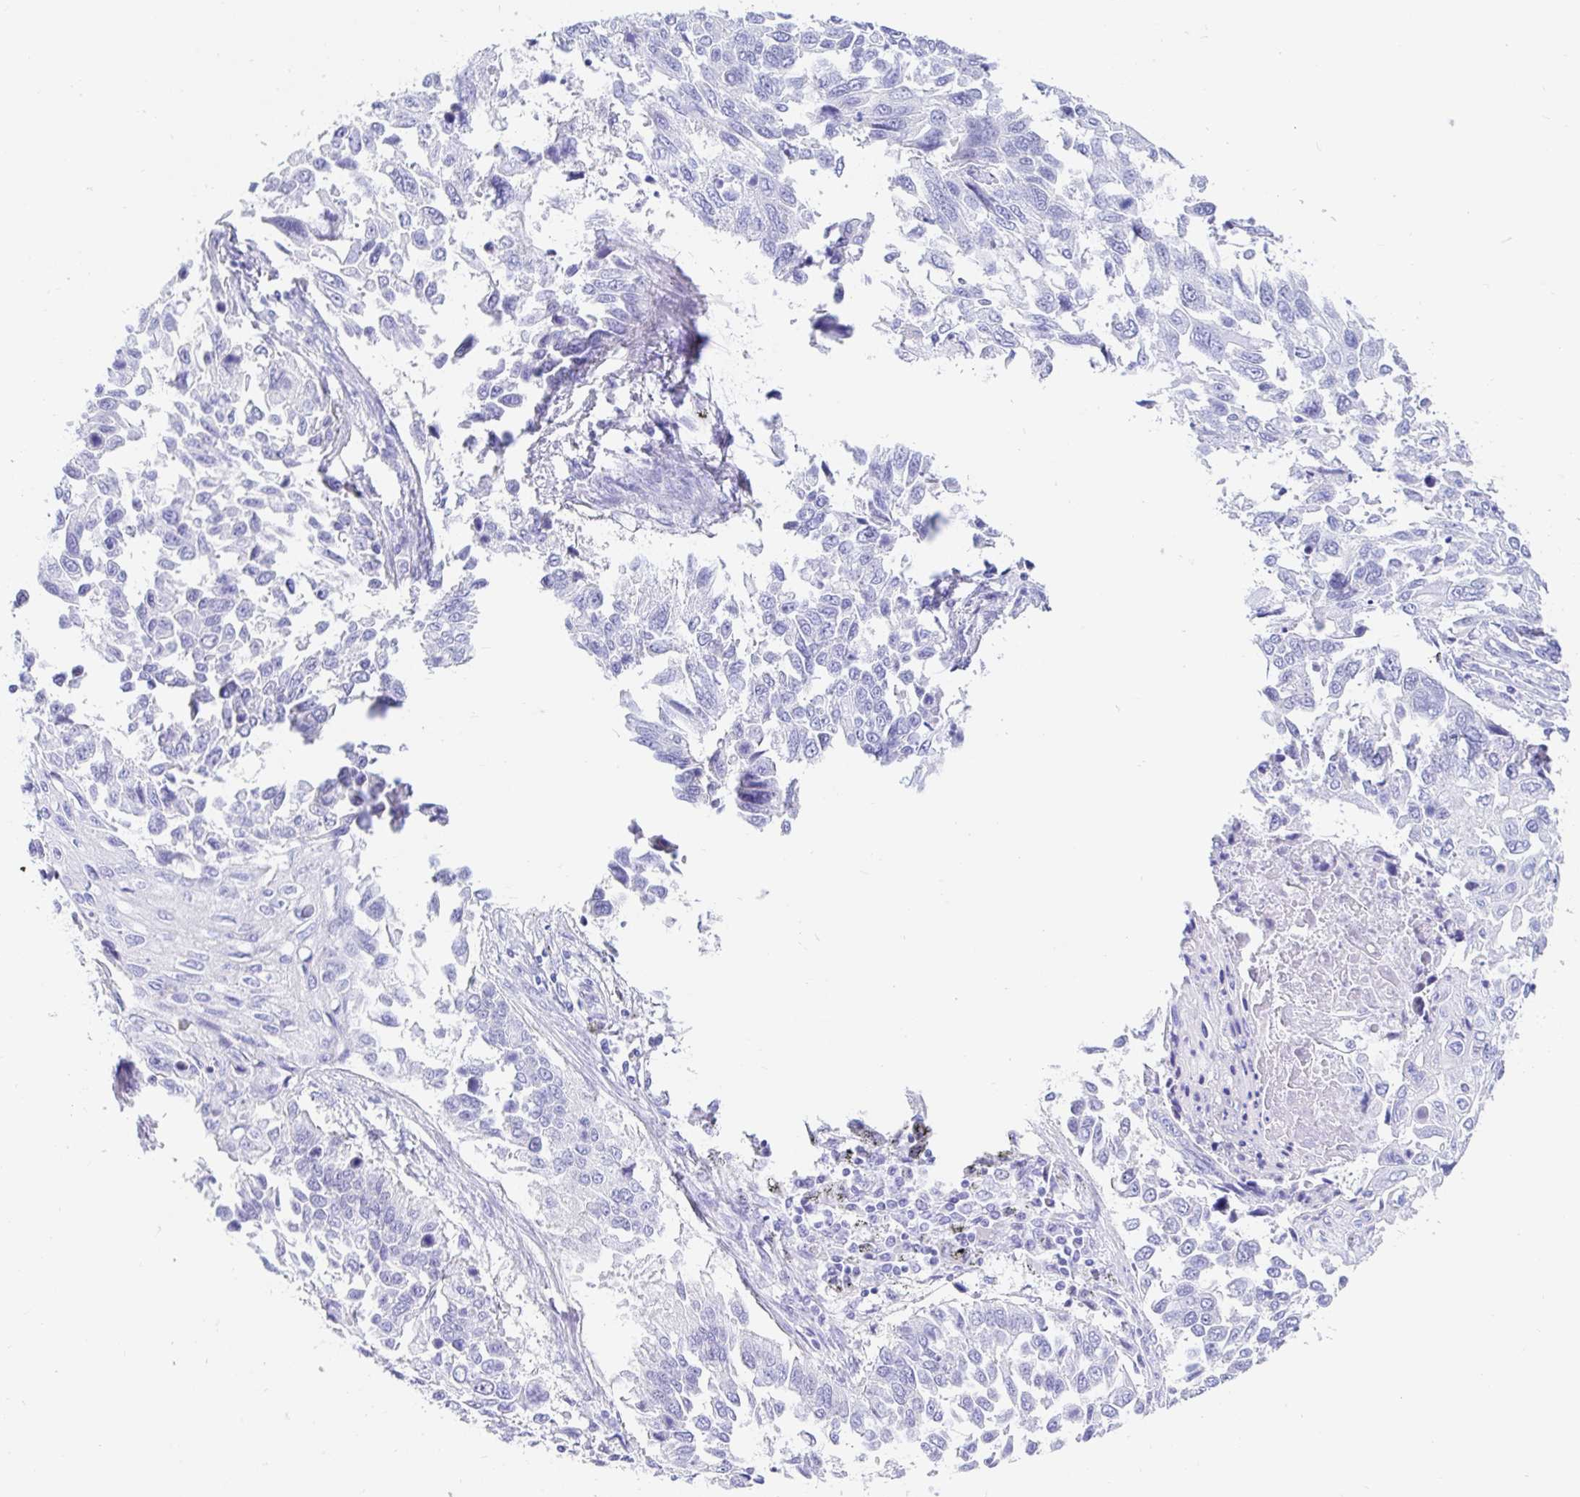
{"staining": {"intensity": "negative", "quantity": "none", "location": "none"}, "tissue": "lung cancer", "cell_type": "Tumor cells", "image_type": "cancer", "snomed": [{"axis": "morphology", "description": "Squamous cell carcinoma, NOS"}, {"axis": "topography", "description": "Lung"}], "caption": "Tumor cells are negative for protein expression in human lung cancer (squamous cell carcinoma).", "gene": "PPP1R1B", "patient": {"sex": "male", "age": 62}}